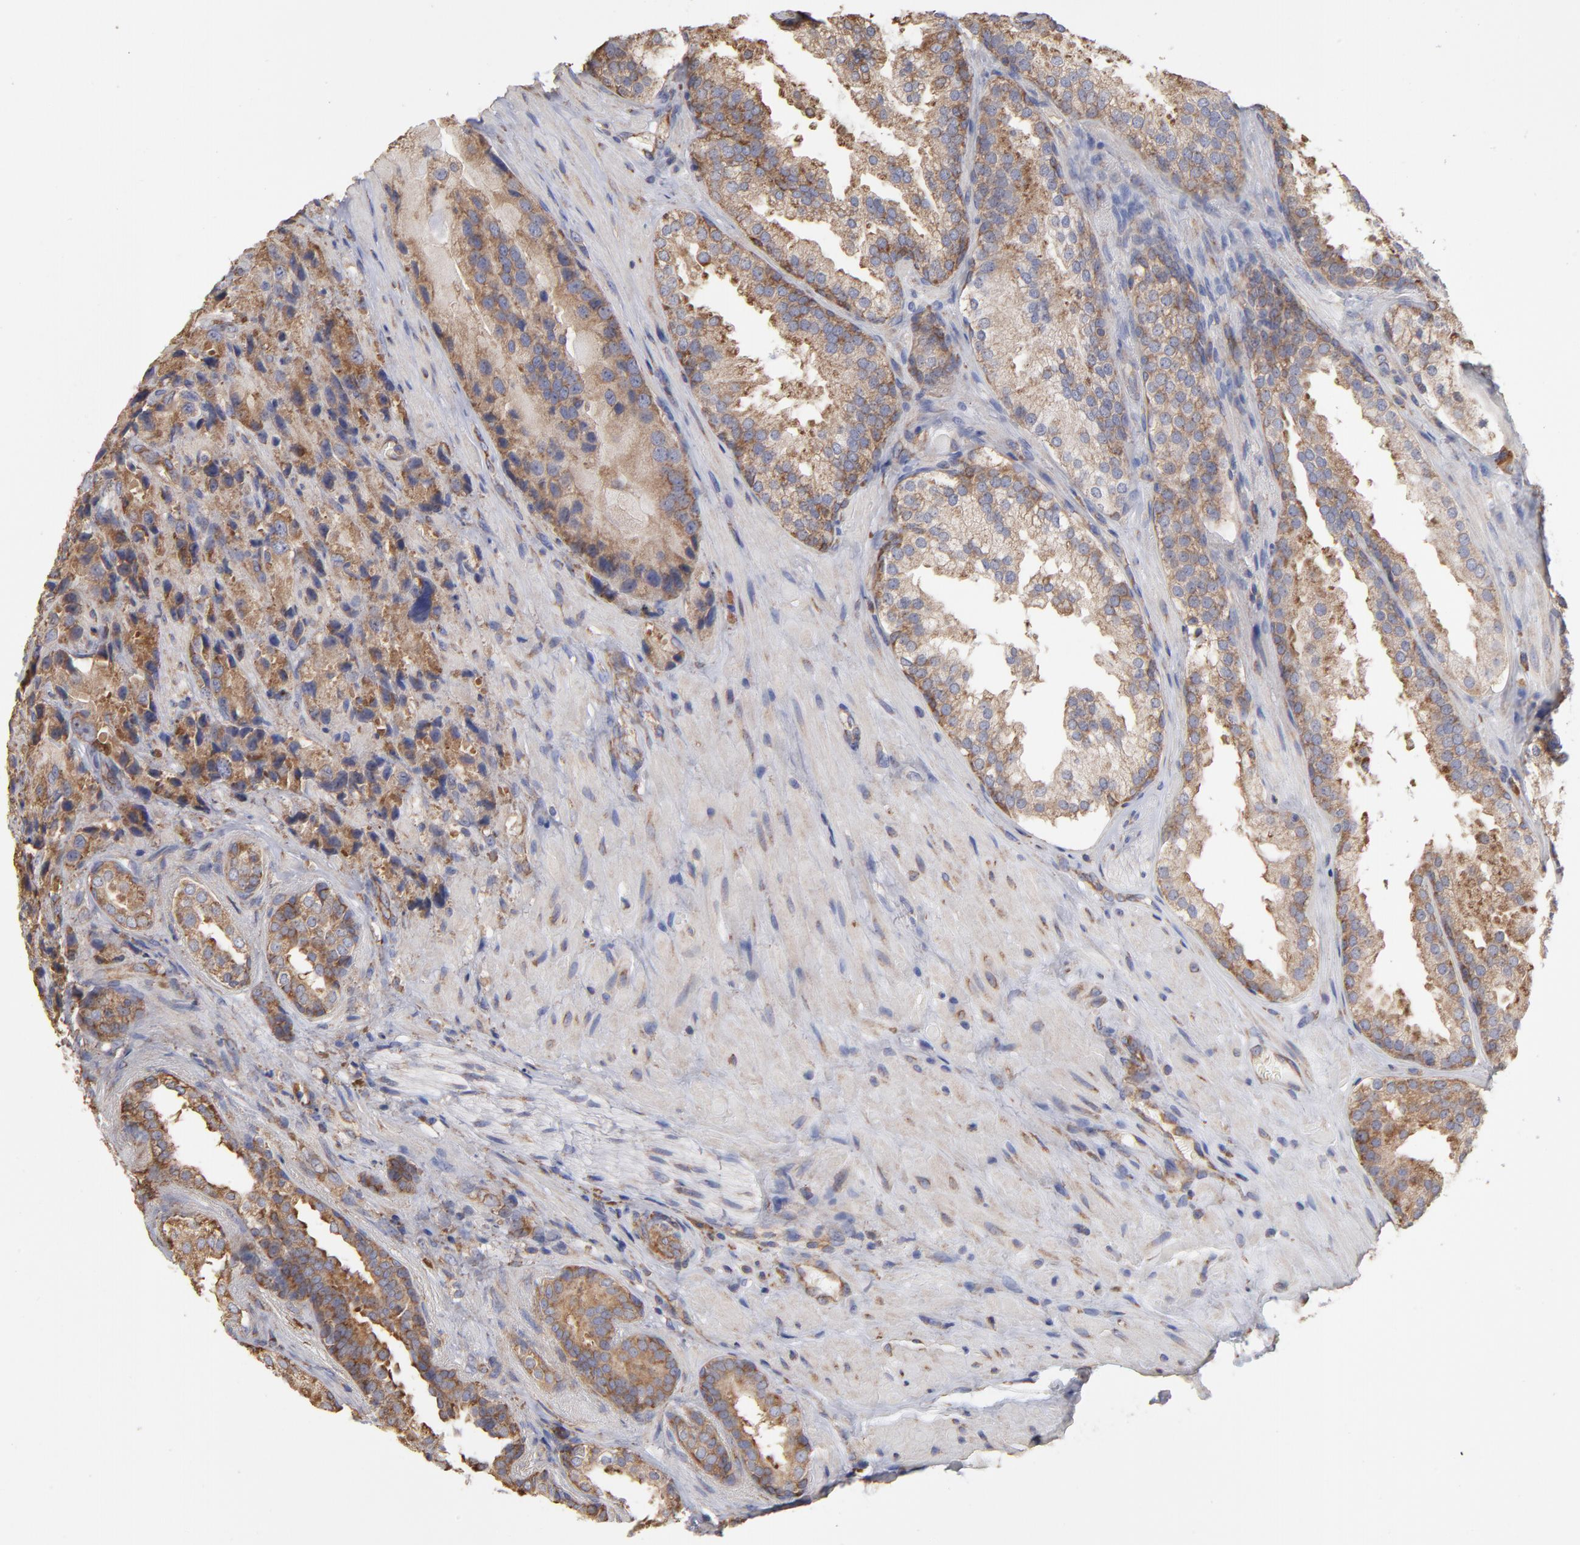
{"staining": {"intensity": "moderate", "quantity": ">75%", "location": "cytoplasmic/membranous"}, "tissue": "prostate cancer", "cell_type": "Tumor cells", "image_type": "cancer", "snomed": [{"axis": "morphology", "description": "Adenocarcinoma, High grade"}, {"axis": "topography", "description": "Prostate"}], "caption": "A high-resolution image shows immunohistochemistry staining of prostate cancer, which displays moderate cytoplasmic/membranous positivity in about >75% of tumor cells. The staining was performed using DAB (3,3'-diaminobenzidine), with brown indicating positive protein expression. Nuclei are stained blue with hematoxylin.", "gene": "RPL3", "patient": {"sex": "male", "age": 70}}